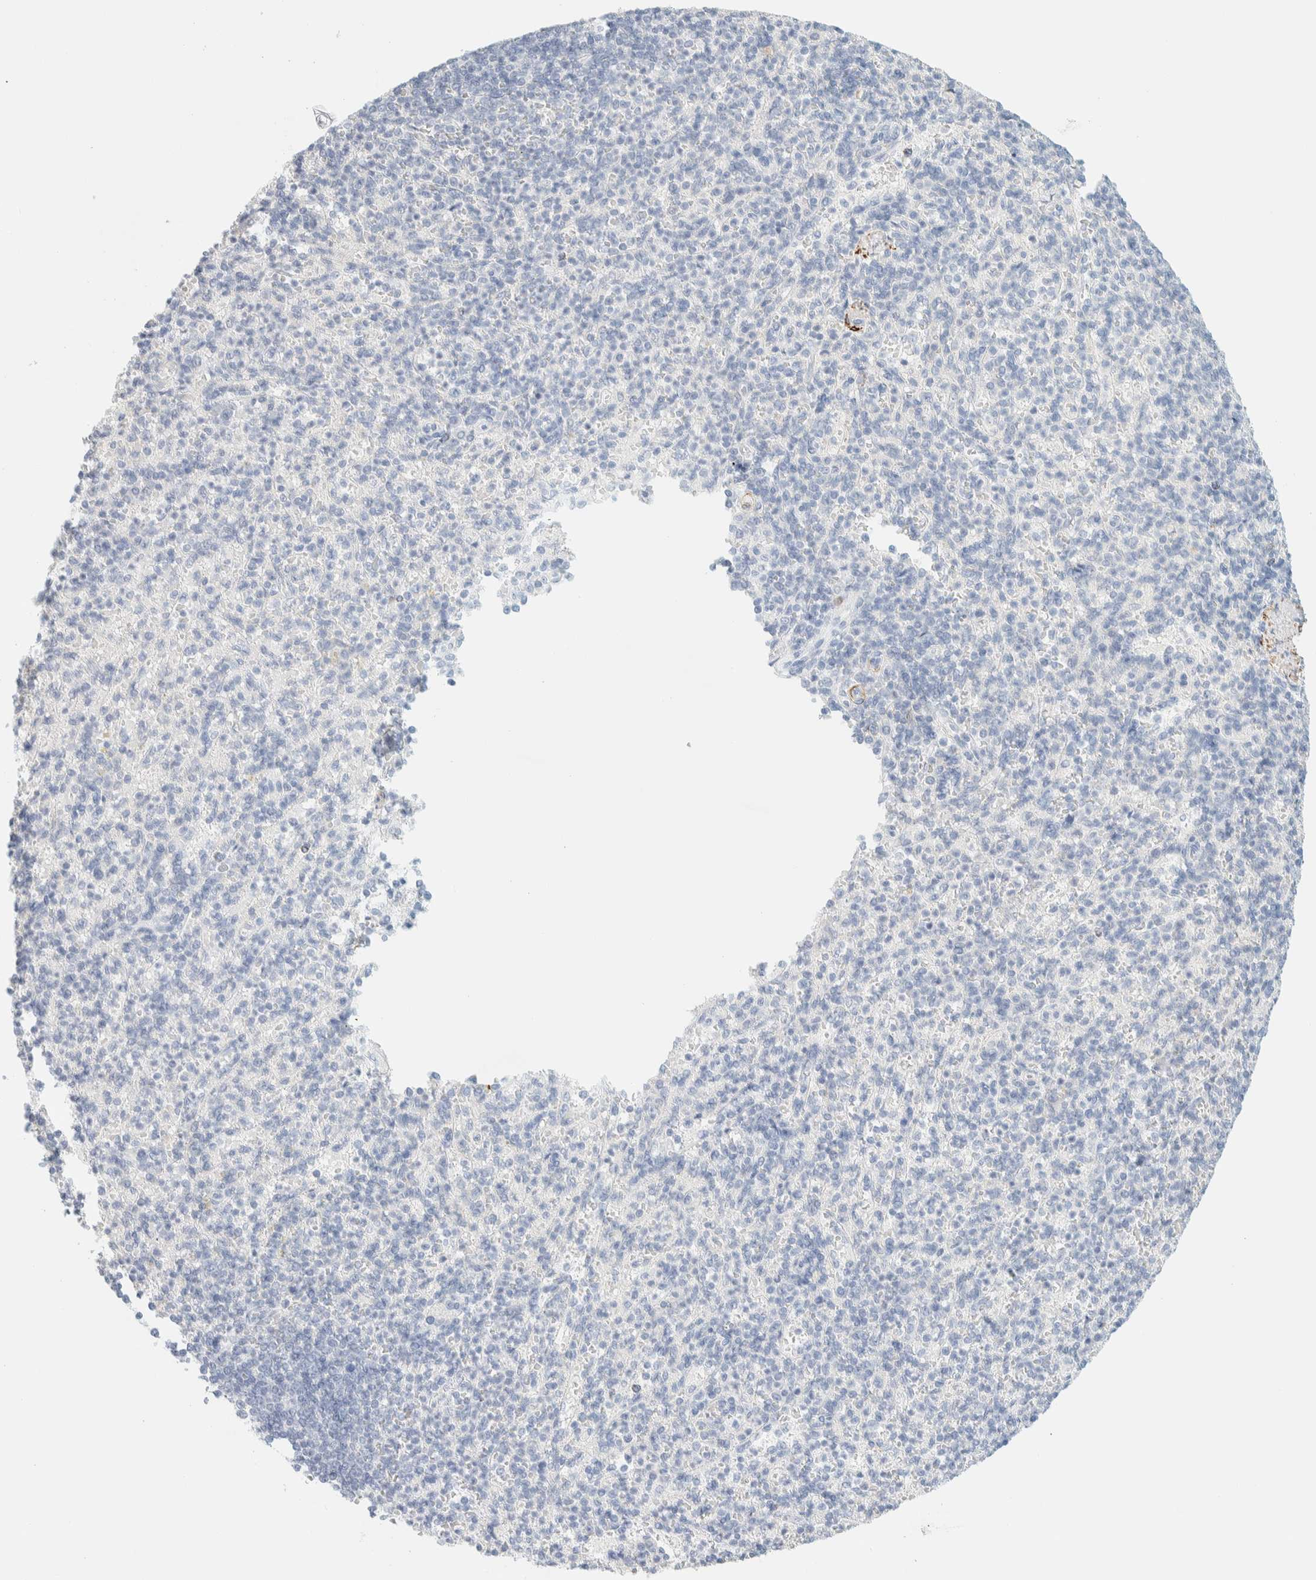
{"staining": {"intensity": "negative", "quantity": "none", "location": "none"}, "tissue": "spleen", "cell_type": "Cells in red pulp", "image_type": "normal", "snomed": [{"axis": "morphology", "description": "Normal tissue, NOS"}, {"axis": "topography", "description": "Spleen"}], "caption": "Spleen stained for a protein using IHC exhibits no staining cells in red pulp.", "gene": "AFMID", "patient": {"sex": "female", "age": 74}}